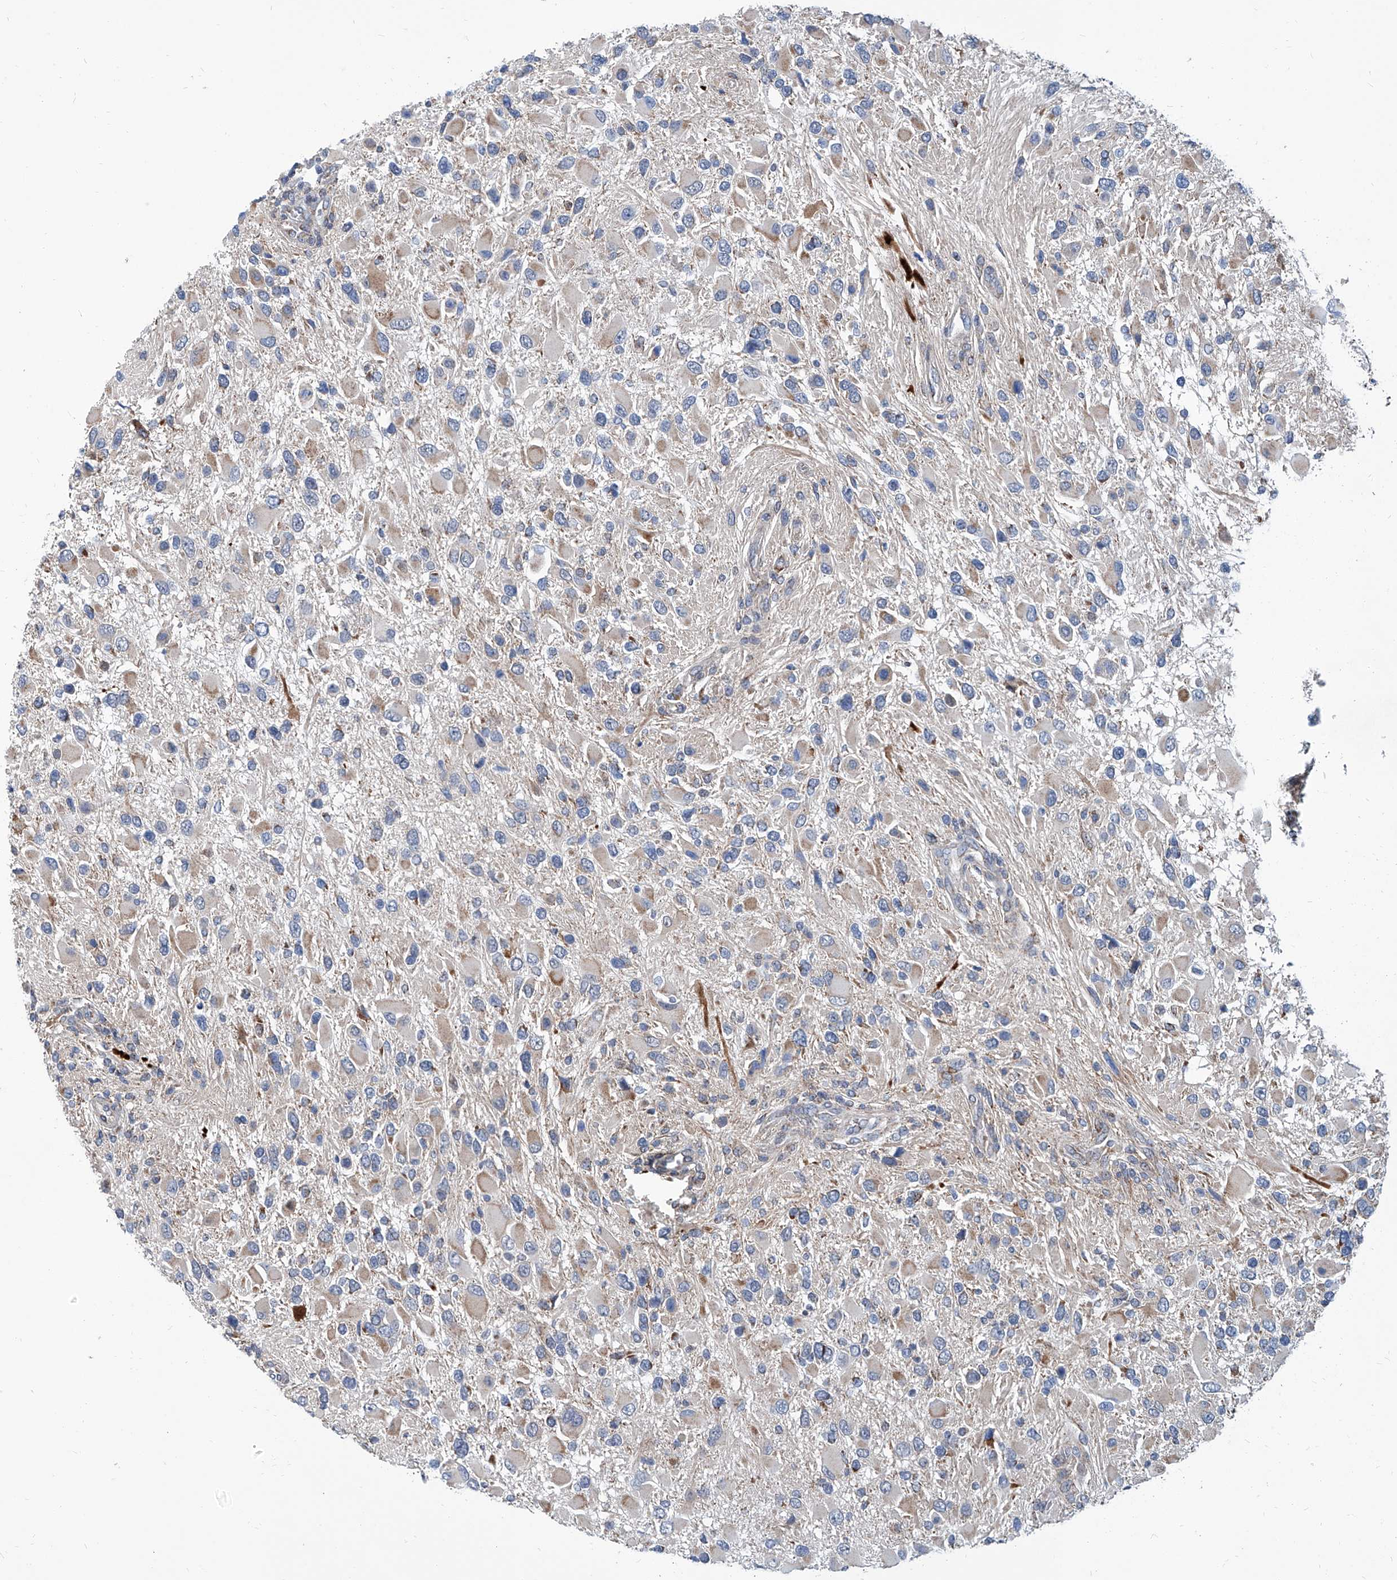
{"staining": {"intensity": "moderate", "quantity": "<25%", "location": "cytoplasmic/membranous"}, "tissue": "glioma", "cell_type": "Tumor cells", "image_type": "cancer", "snomed": [{"axis": "morphology", "description": "Glioma, malignant, High grade"}, {"axis": "topography", "description": "Brain"}], "caption": "Malignant high-grade glioma was stained to show a protein in brown. There is low levels of moderate cytoplasmic/membranous positivity in approximately <25% of tumor cells.", "gene": "USP48", "patient": {"sex": "male", "age": 53}}